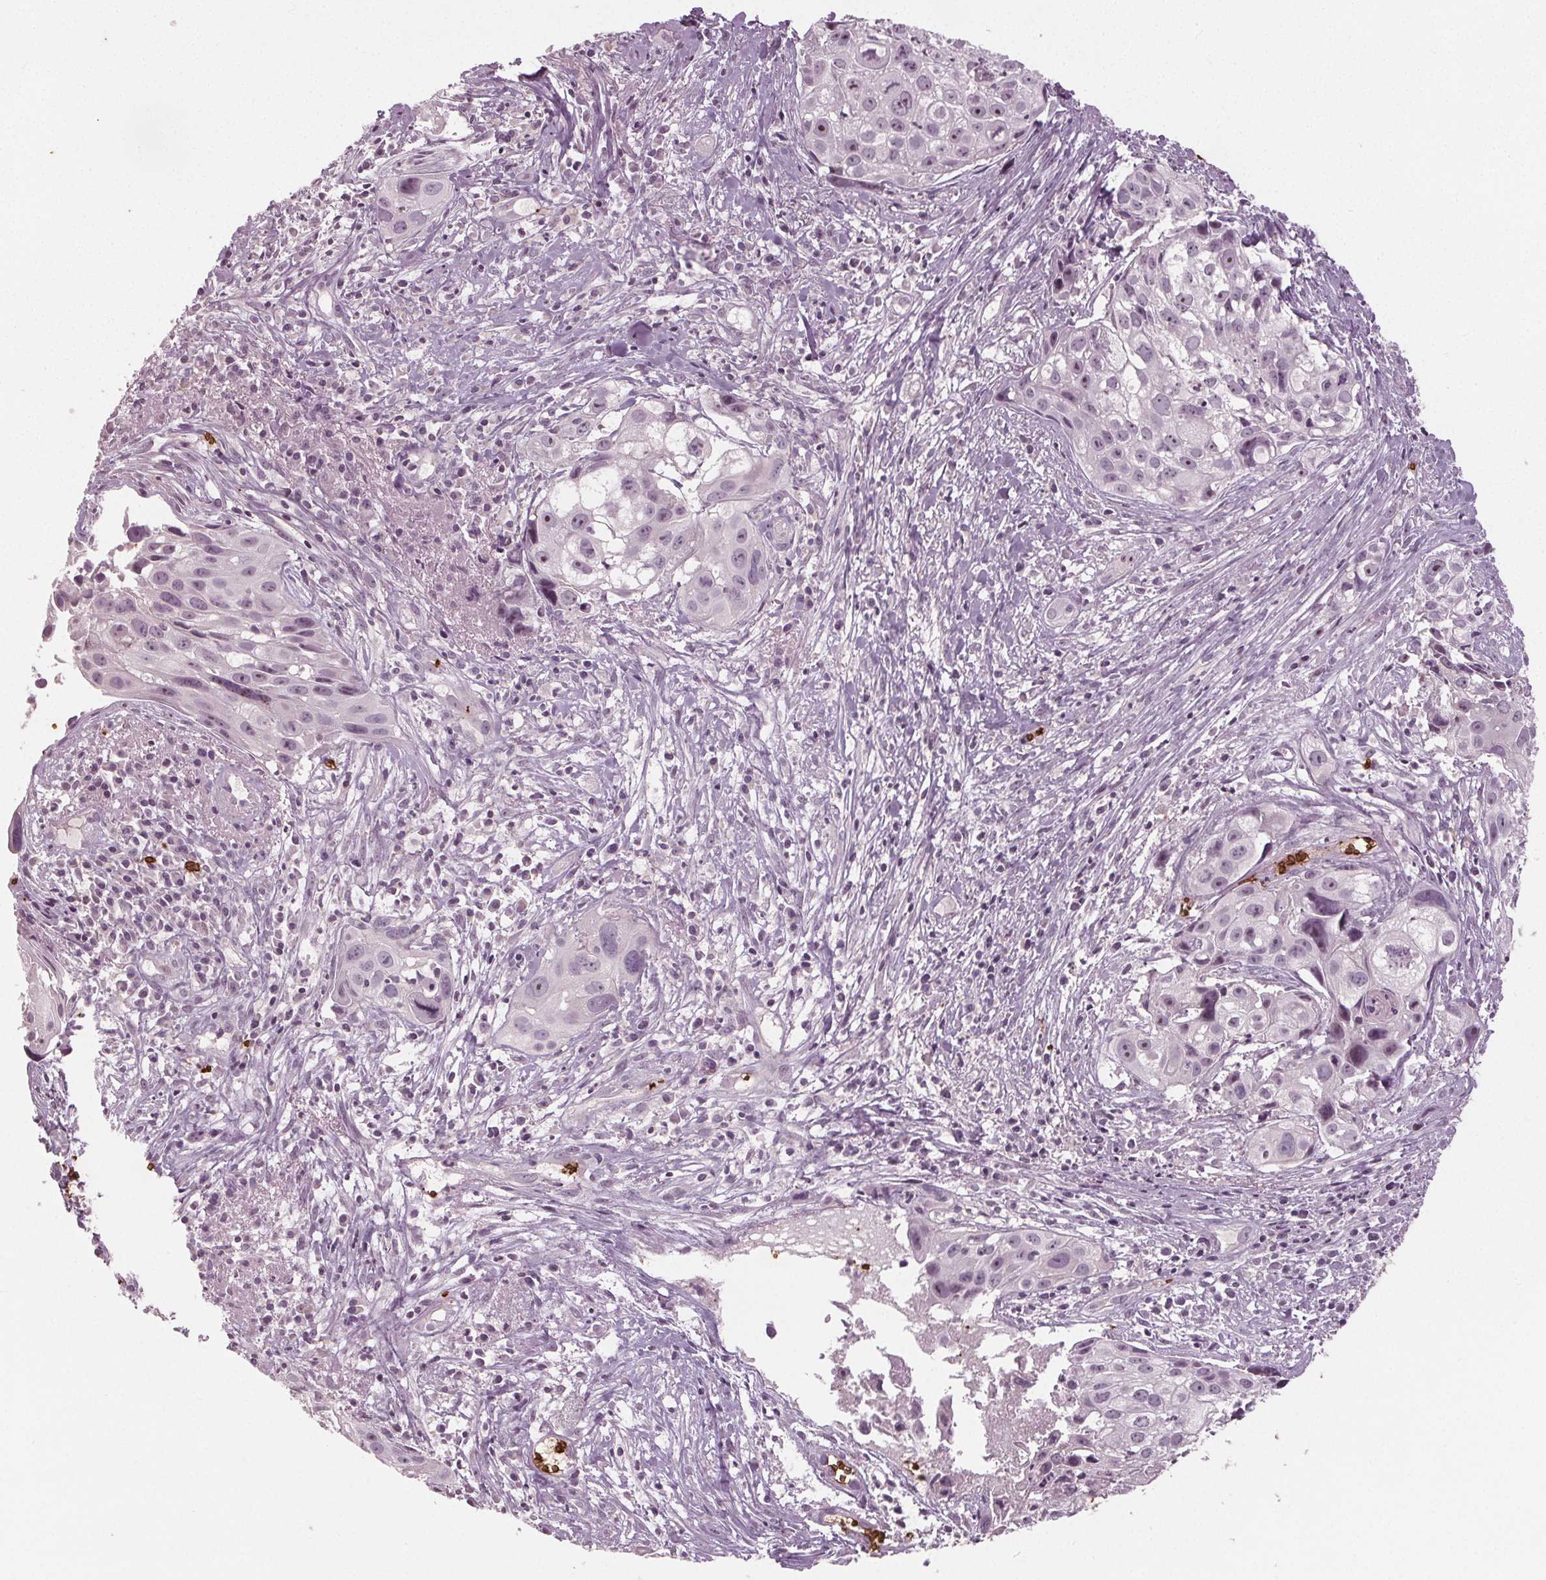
{"staining": {"intensity": "moderate", "quantity": "<25%", "location": "nuclear"}, "tissue": "cervical cancer", "cell_type": "Tumor cells", "image_type": "cancer", "snomed": [{"axis": "morphology", "description": "Squamous cell carcinoma, NOS"}, {"axis": "topography", "description": "Cervix"}], "caption": "Immunohistochemical staining of squamous cell carcinoma (cervical) exhibits low levels of moderate nuclear expression in approximately <25% of tumor cells. The staining was performed using DAB, with brown indicating positive protein expression. Nuclei are stained blue with hematoxylin.", "gene": "SLC4A1", "patient": {"sex": "female", "age": 53}}